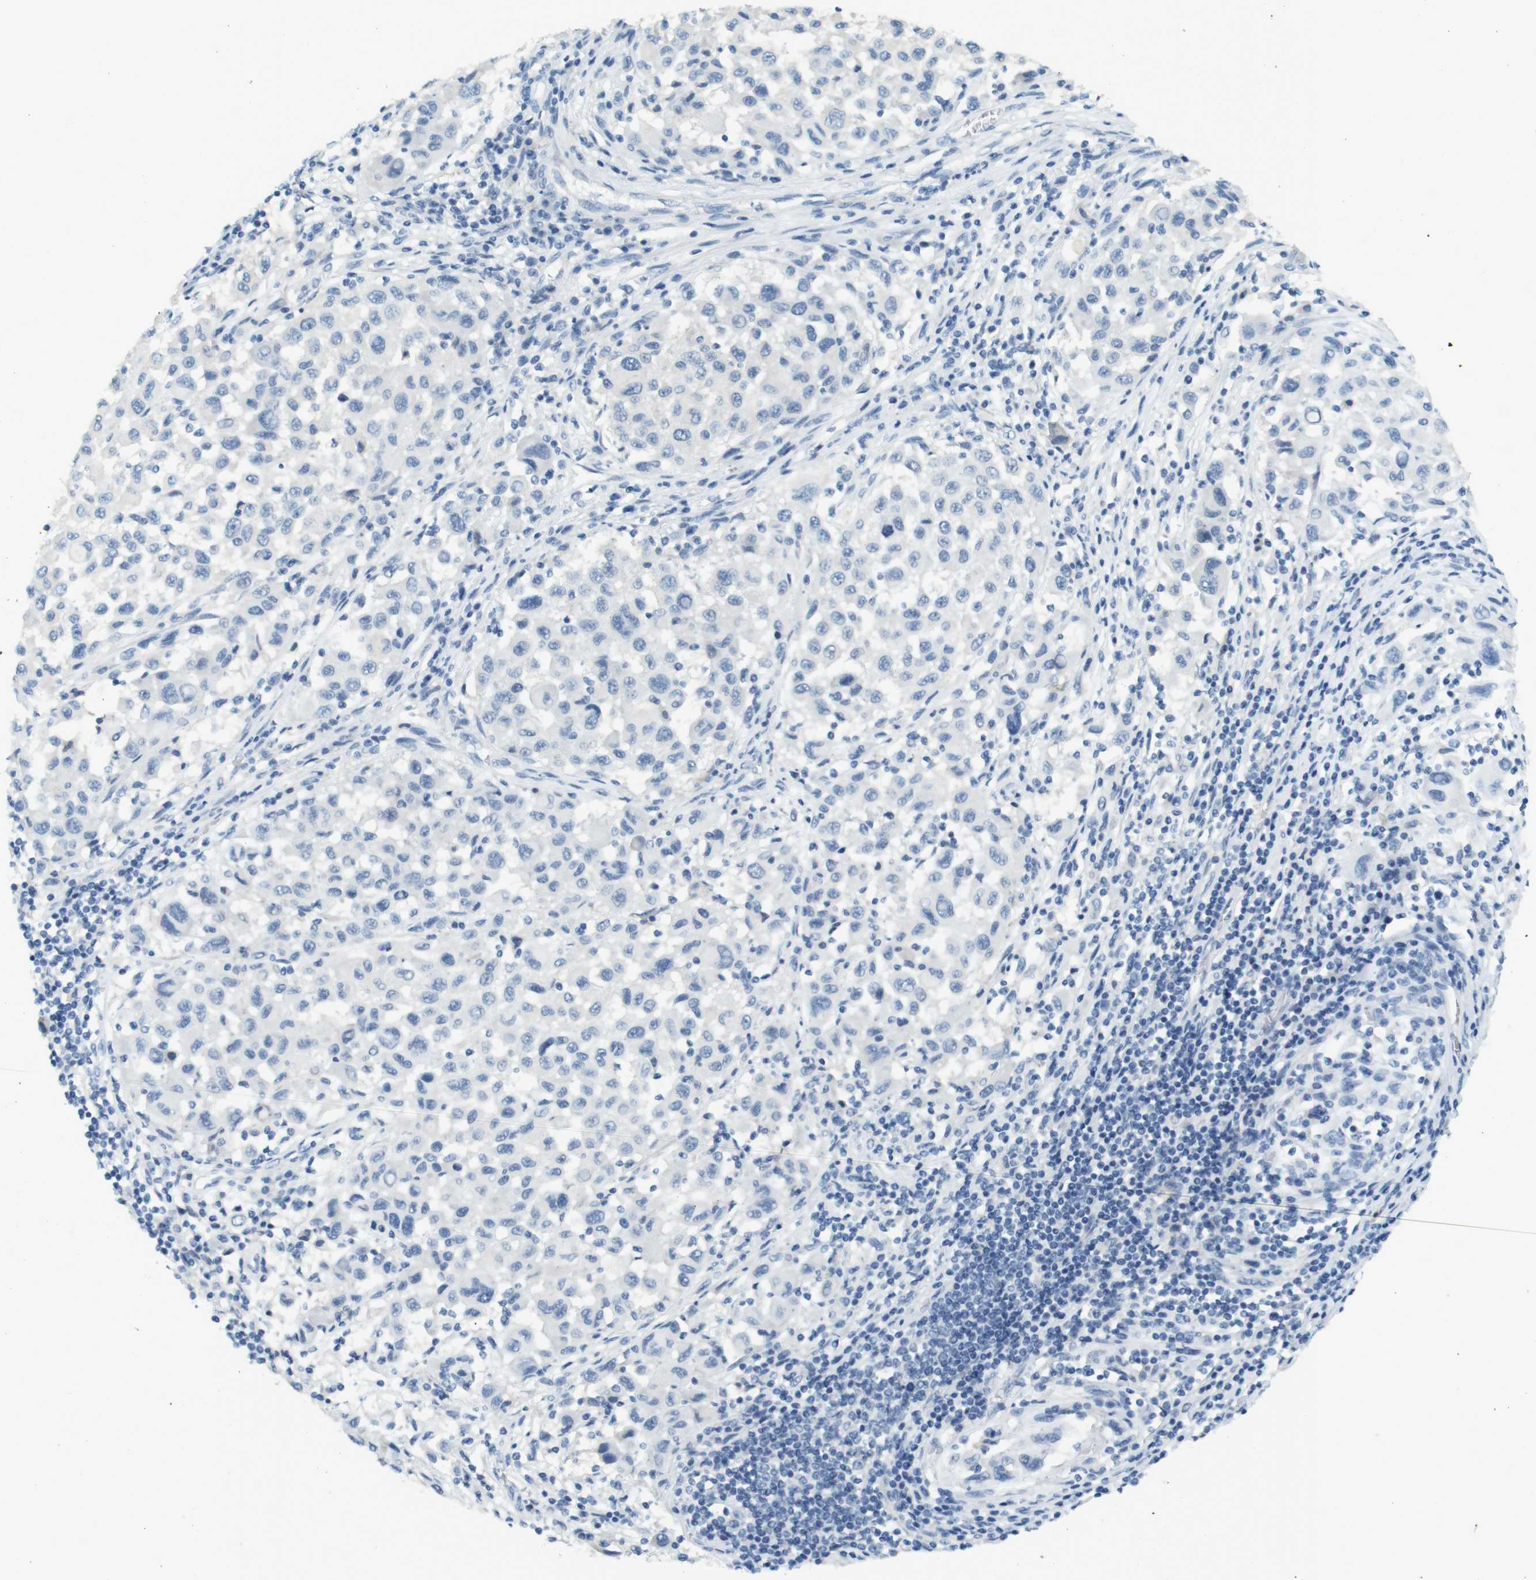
{"staining": {"intensity": "negative", "quantity": "none", "location": "none"}, "tissue": "melanoma", "cell_type": "Tumor cells", "image_type": "cancer", "snomed": [{"axis": "morphology", "description": "Malignant melanoma, Metastatic site"}, {"axis": "topography", "description": "Lymph node"}], "caption": "Immunohistochemical staining of human malignant melanoma (metastatic site) exhibits no significant positivity in tumor cells.", "gene": "LRRK2", "patient": {"sex": "male", "age": 61}}